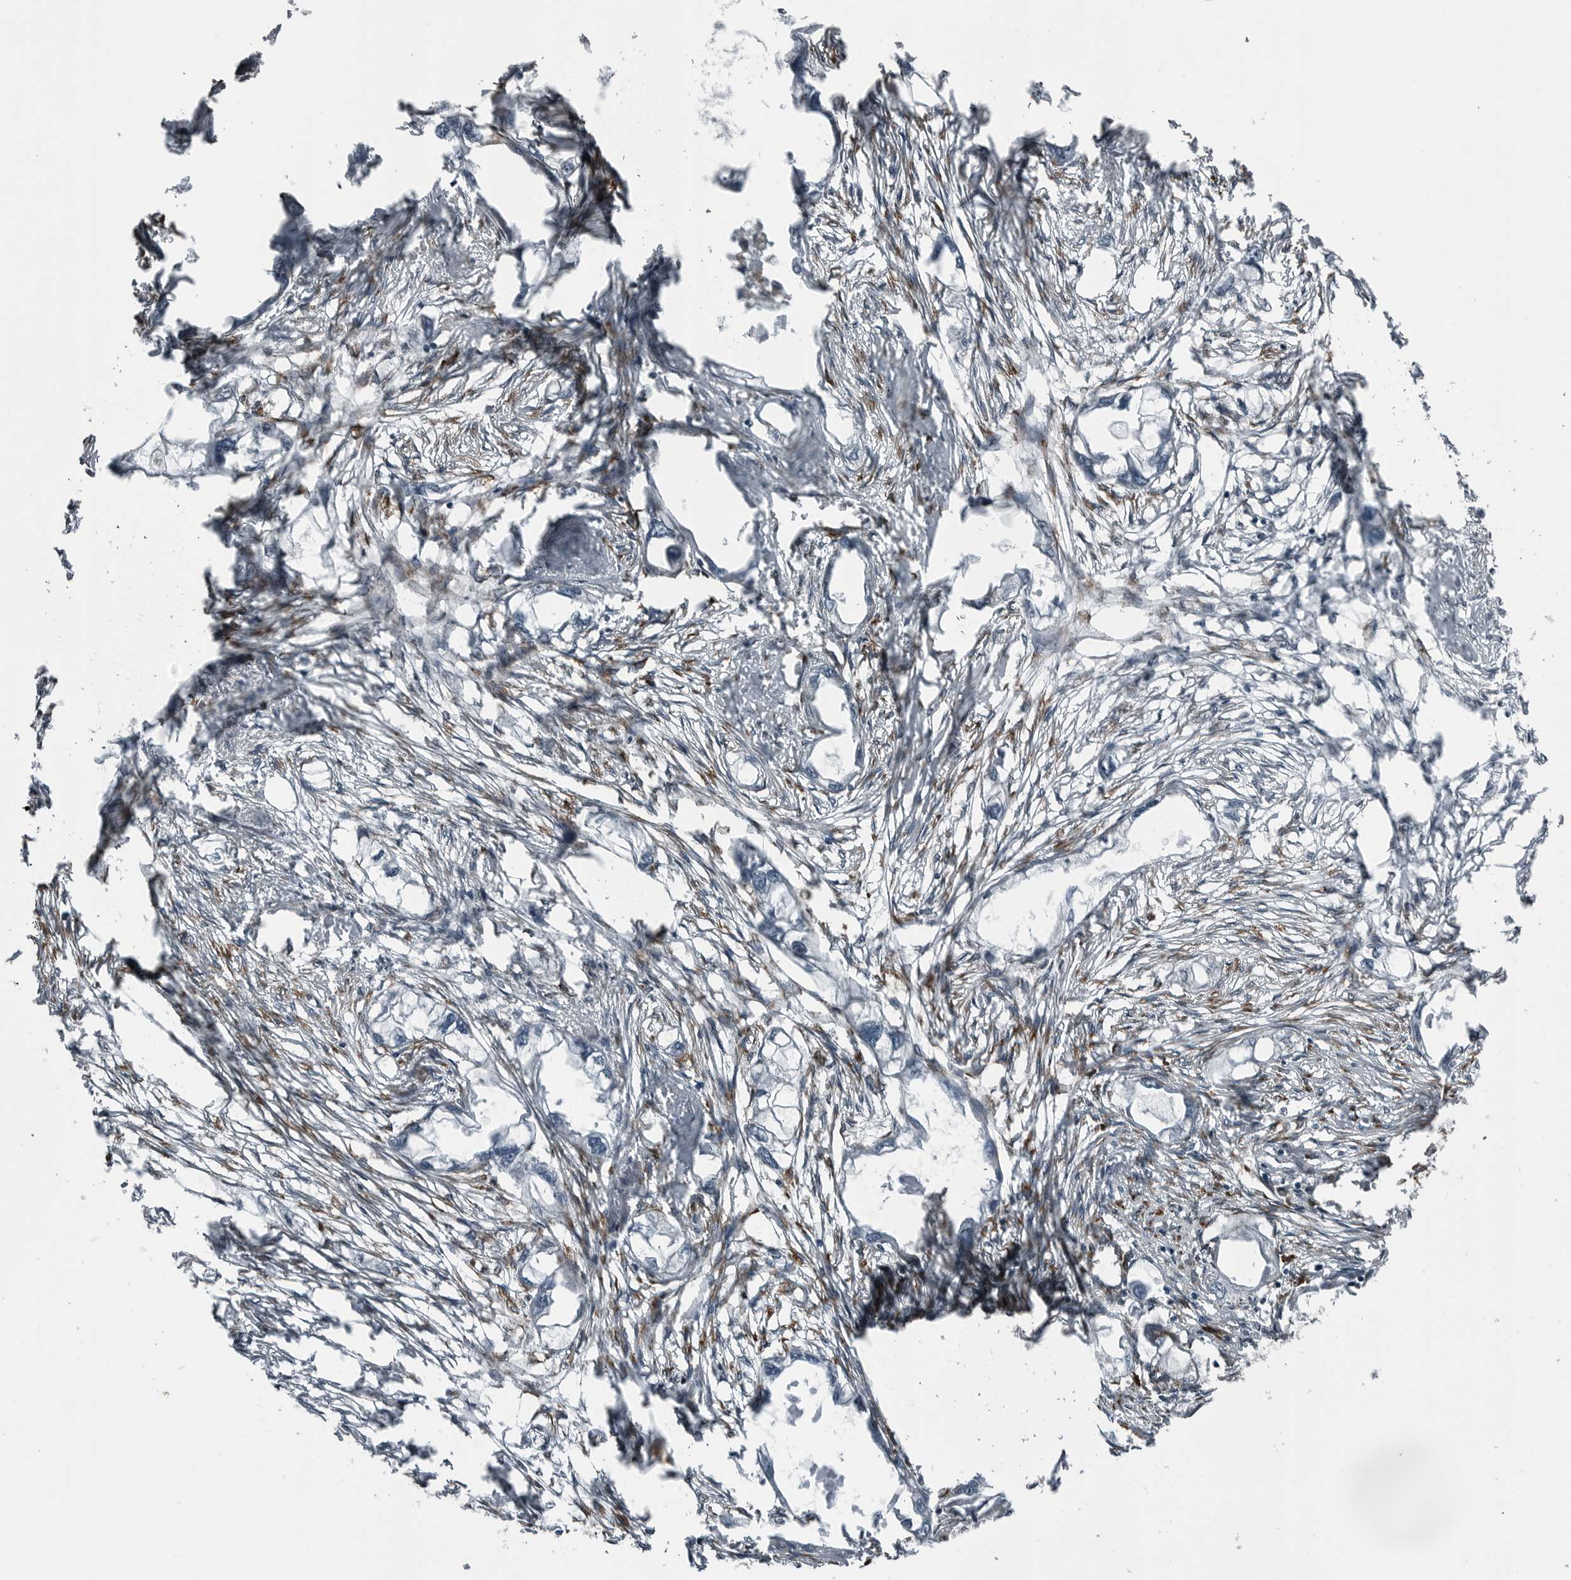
{"staining": {"intensity": "negative", "quantity": "none", "location": "none"}, "tissue": "endometrial cancer", "cell_type": "Tumor cells", "image_type": "cancer", "snomed": [{"axis": "morphology", "description": "Adenocarcinoma, NOS"}, {"axis": "morphology", "description": "Adenocarcinoma, metastatic, NOS"}, {"axis": "topography", "description": "Adipose tissue"}, {"axis": "topography", "description": "Endometrium"}], "caption": "This photomicrograph is of endometrial cancer (adenocarcinoma) stained with immunohistochemistry (IHC) to label a protein in brown with the nuclei are counter-stained blue. There is no positivity in tumor cells.", "gene": "CEP85", "patient": {"sex": "female", "age": 67}}